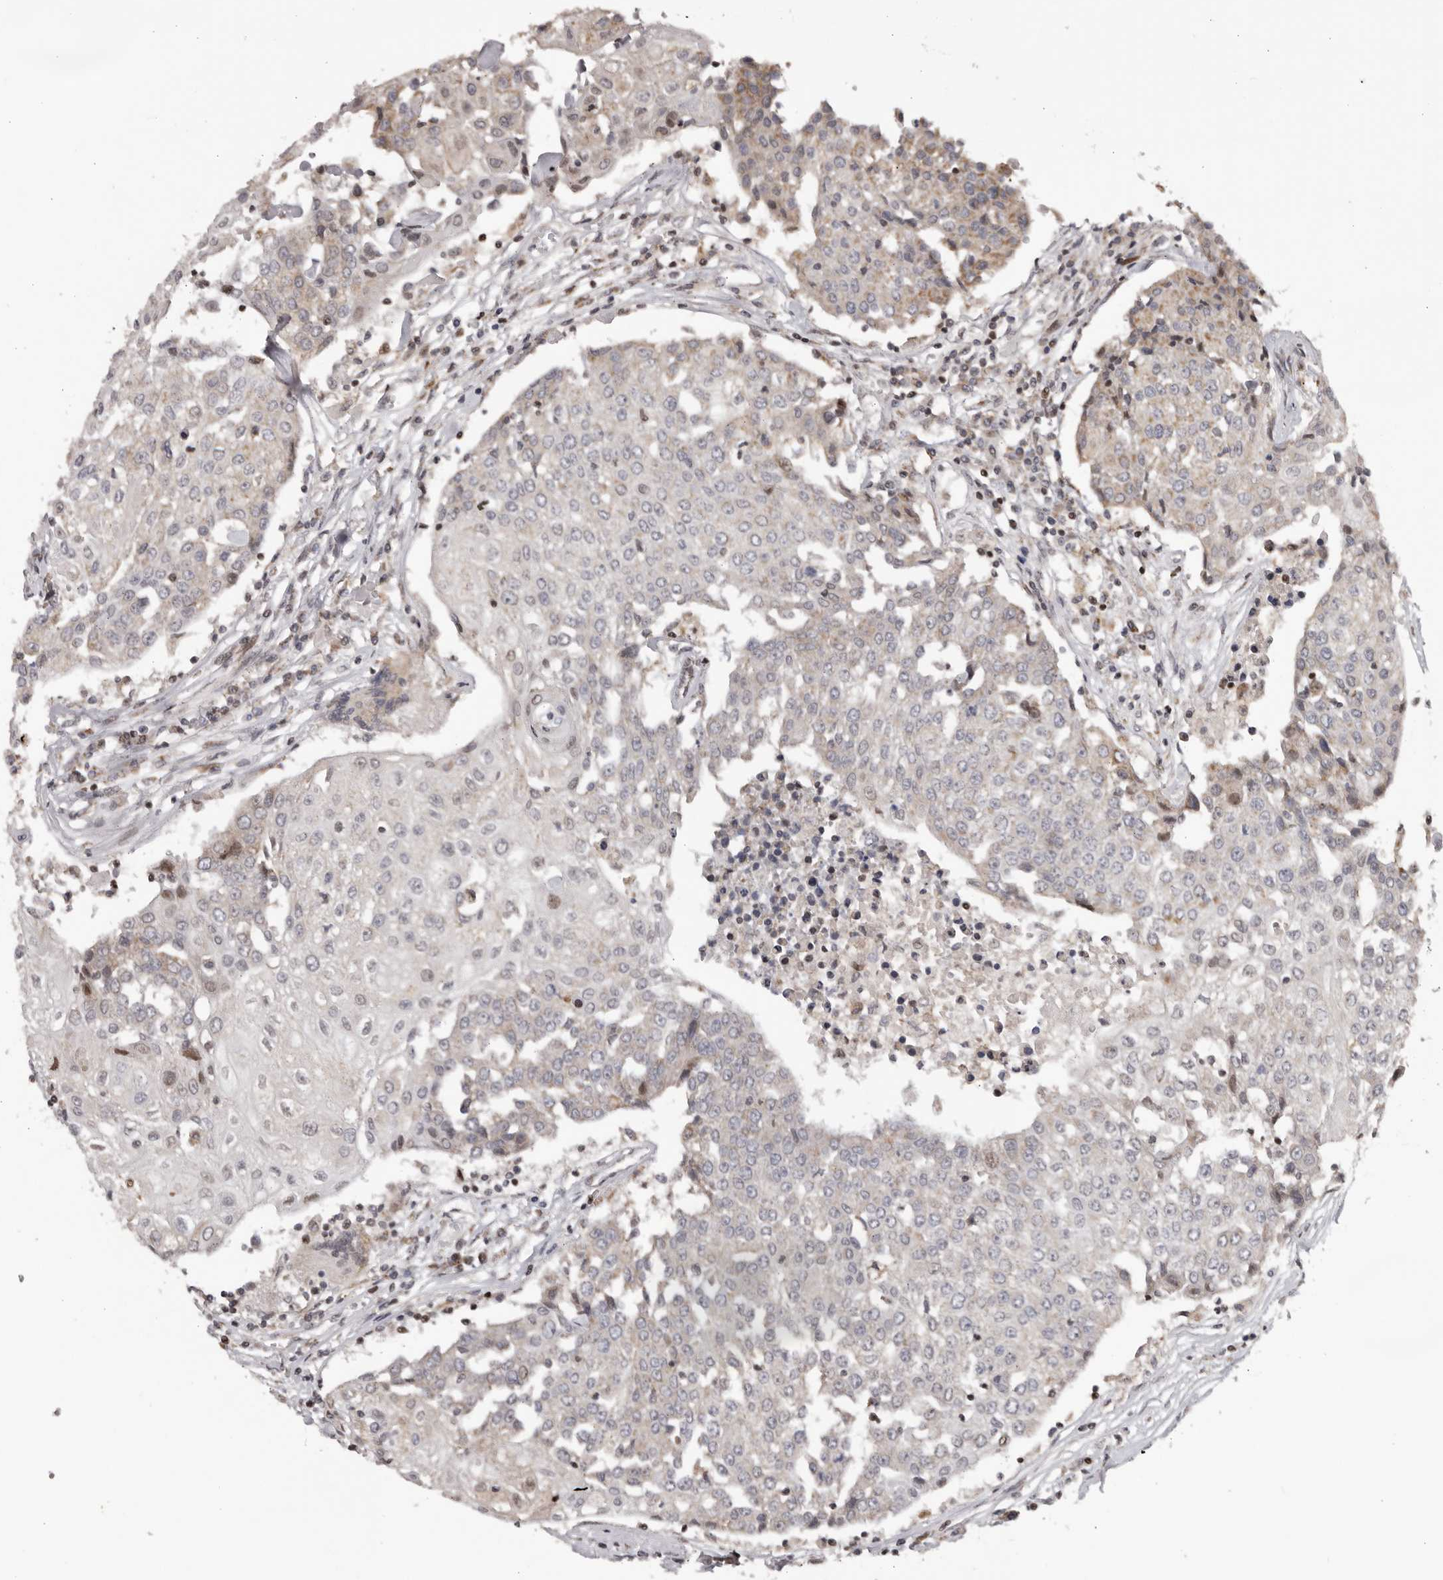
{"staining": {"intensity": "weak", "quantity": "<25%", "location": "cytoplasmic/membranous"}, "tissue": "urothelial cancer", "cell_type": "Tumor cells", "image_type": "cancer", "snomed": [{"axis": "morphology", "description": "Urothelial carcinoma, High grade"}, {"axis": "topography", "description": "Urinary bladder"}], "caption": "Tumor cells show no significant protein positivity in urothelial cancer.", "gene": "C17orf99", "patient": {"sex": "female", "age": 85}}